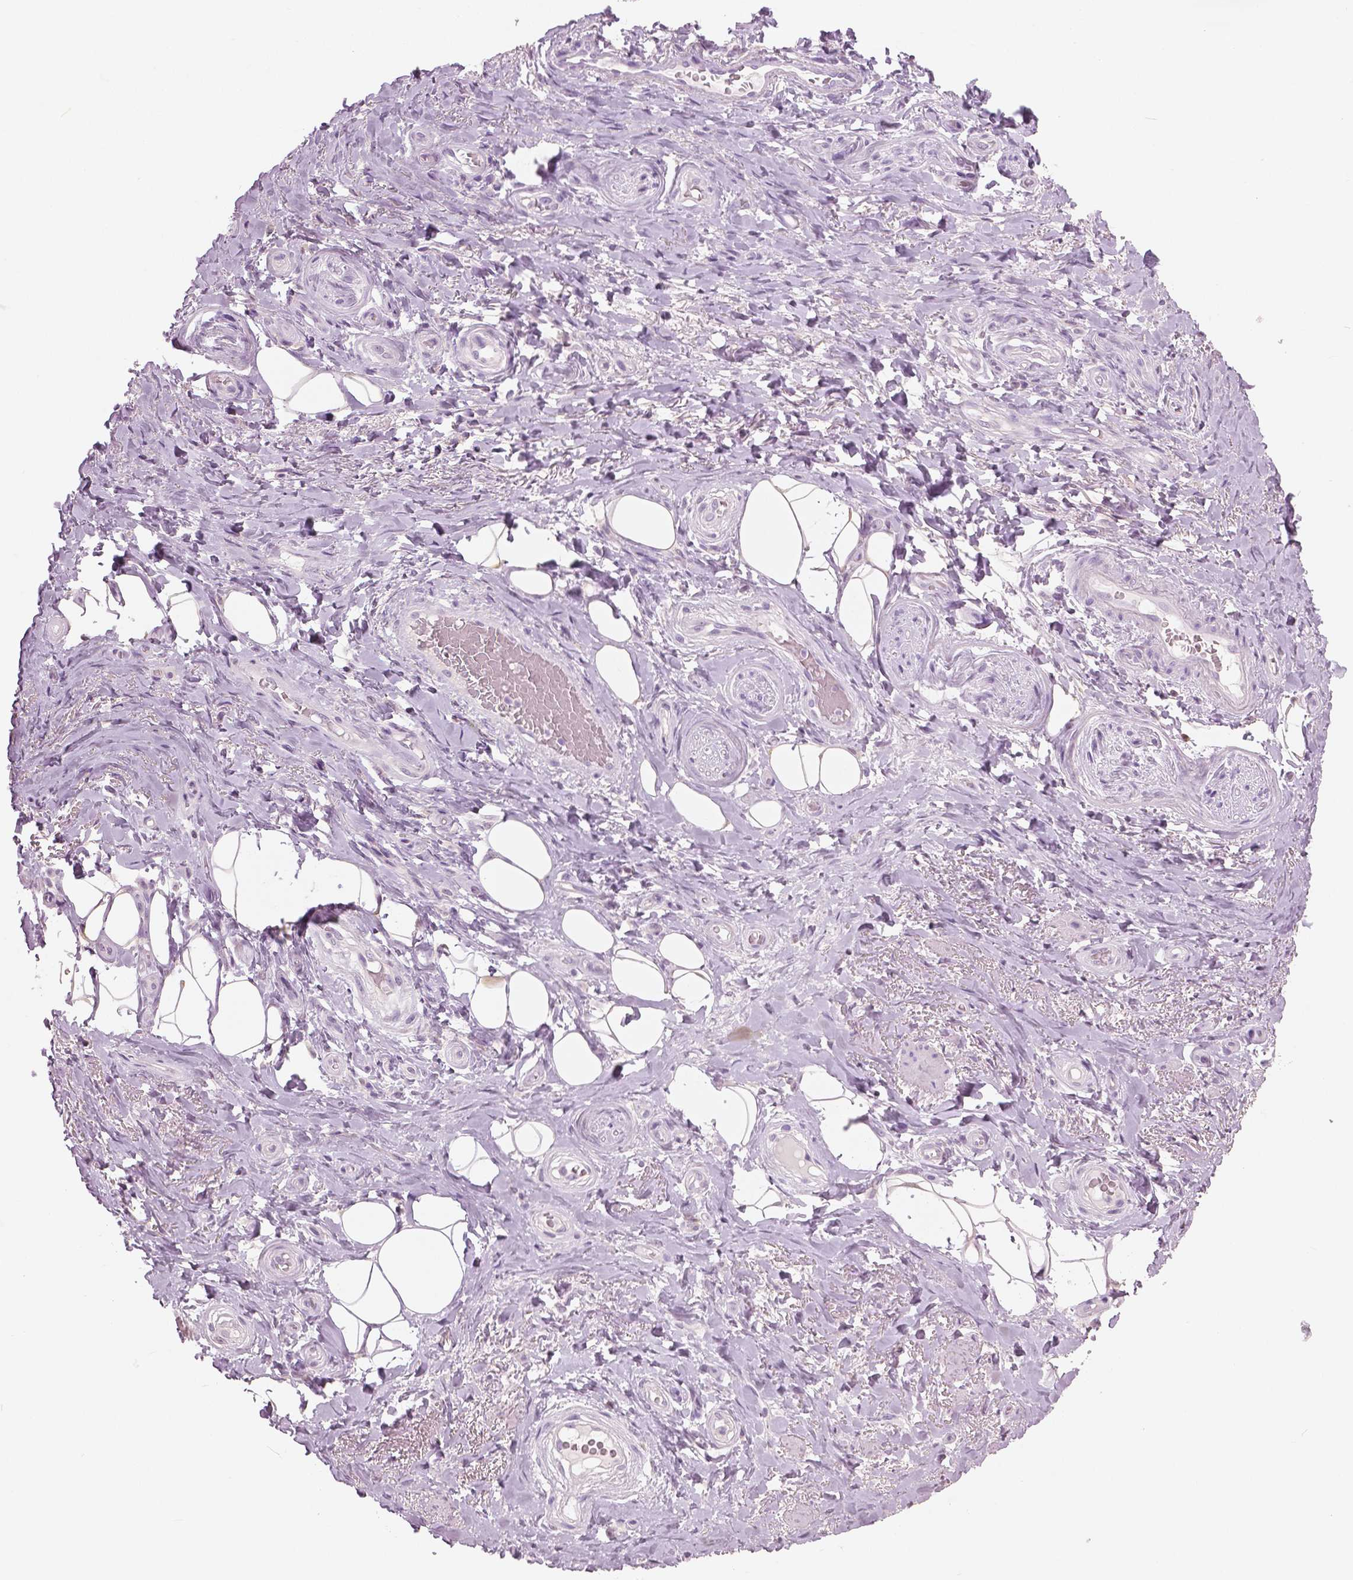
{"staining": {"intensity": "negative", "quantity": "none", "location": "none"}, "tissue": "adipose tissue", "cell_type": "Adipocytes", "image_type": "normal", "snomed": [{"axis": "morphology", "description": "Normal tissue, NOS"}, {"axis": "topography", "description": "Anal"}, {"axis": "topography", "description": "Peripheral nerve tissue"}], "caption": "The immunohistochemistry photomicrograph has no significant positivity in adipocytes of adipose tissue. (DAB (3,3'-diaminobenzidine) immunohistochemistry (IHC) with hematoxylin counter stain).", "gene": "GALM", "patient": {"sex": "male", "age": 53}}